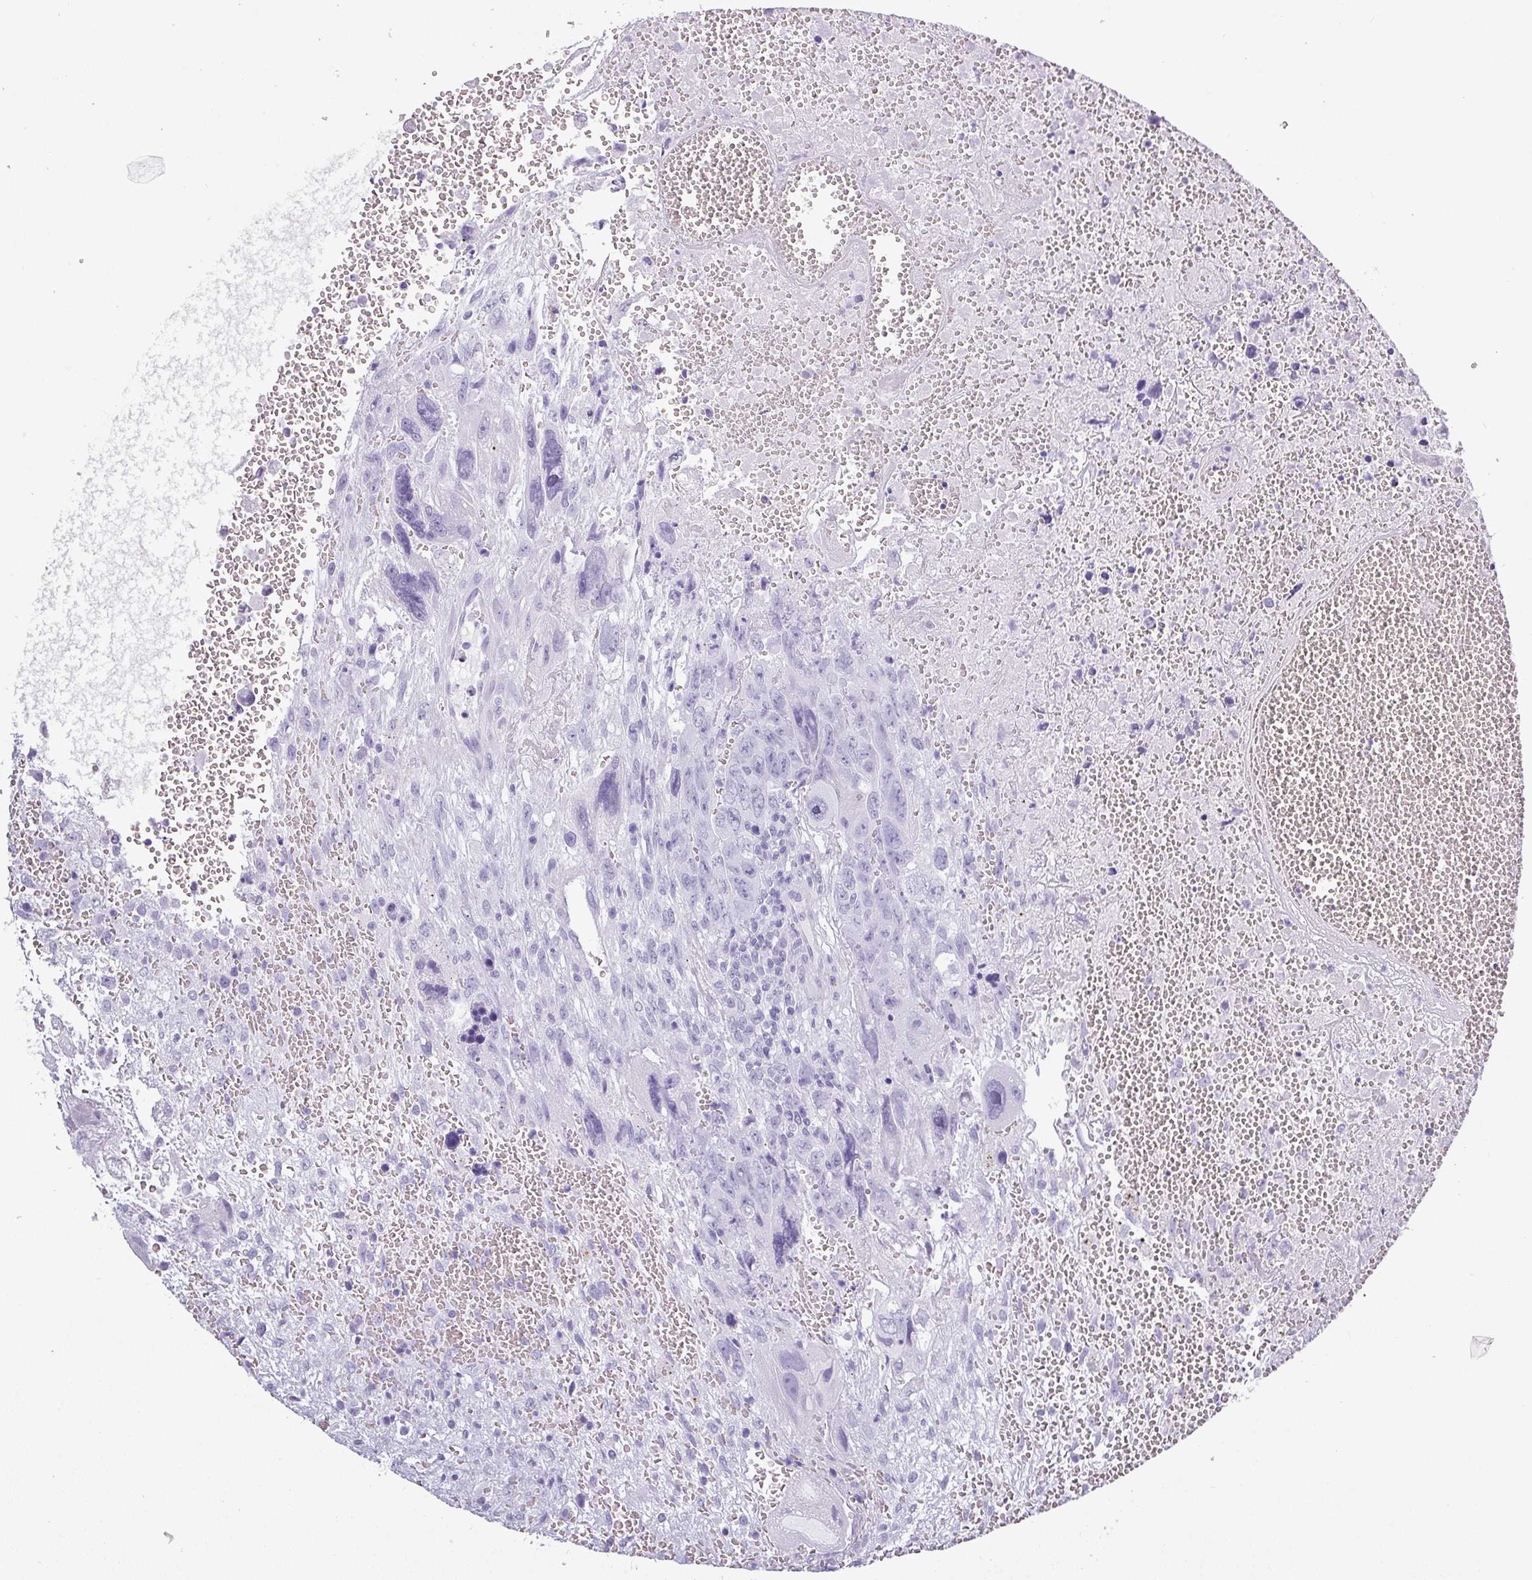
{"staining": {"intensity": "negative", "quantity": "none", "location": "none"}, "tissue": "testis cancer", "cell_type": "Tumor cells", "image_type": "cancer", "snomed": [{"axis": "morphology", "description": "Carcinoma, Embryonal, NOS"}, {"axis": "topography", "description": "Testis"}], "caption": "Immunohistochemistry (IHC) of human testis cancer reveals no expression in tumor cells.", "gene": "CRYBB2", "patient": {"sex": "male", "age": 28}}